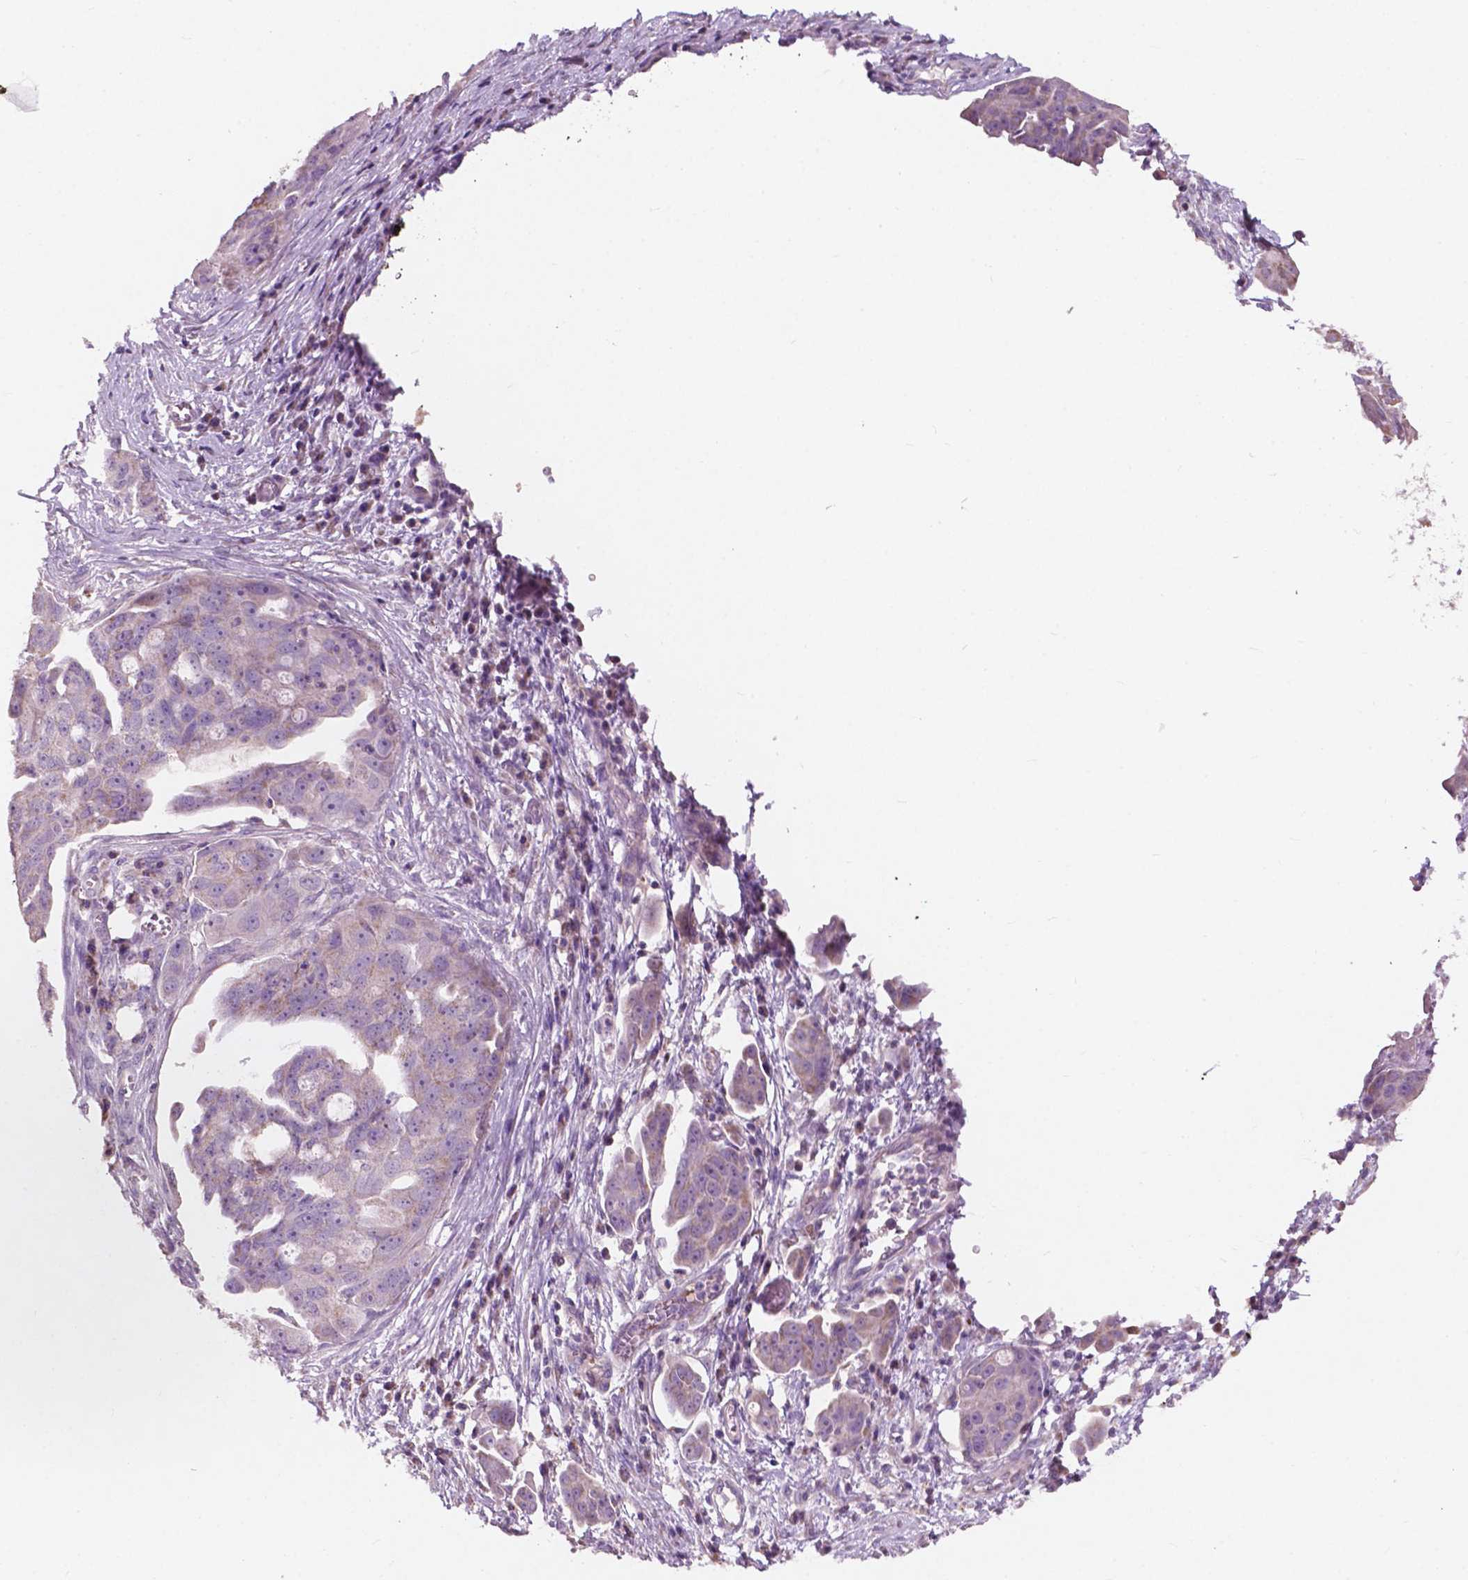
{"staining": {"intensity": "negative", "quantity": "none", "location": "none"}, "tissue": "ovarian cancer", "cell_type": "Tumor cells", "image_type": "cancer", "snomed": [{"axis": "morphology", "description": "Carcinoma, endometroid"}, {"axis": "topography", "description": "Ovary"}], "caption": "A histopathology image of ovarian endometroid carcinoma stained for a protein exhibits no brown staining in tumor cells.", "gene": "NDUFS1", "patient": {"sex": "female", "age": 70}}